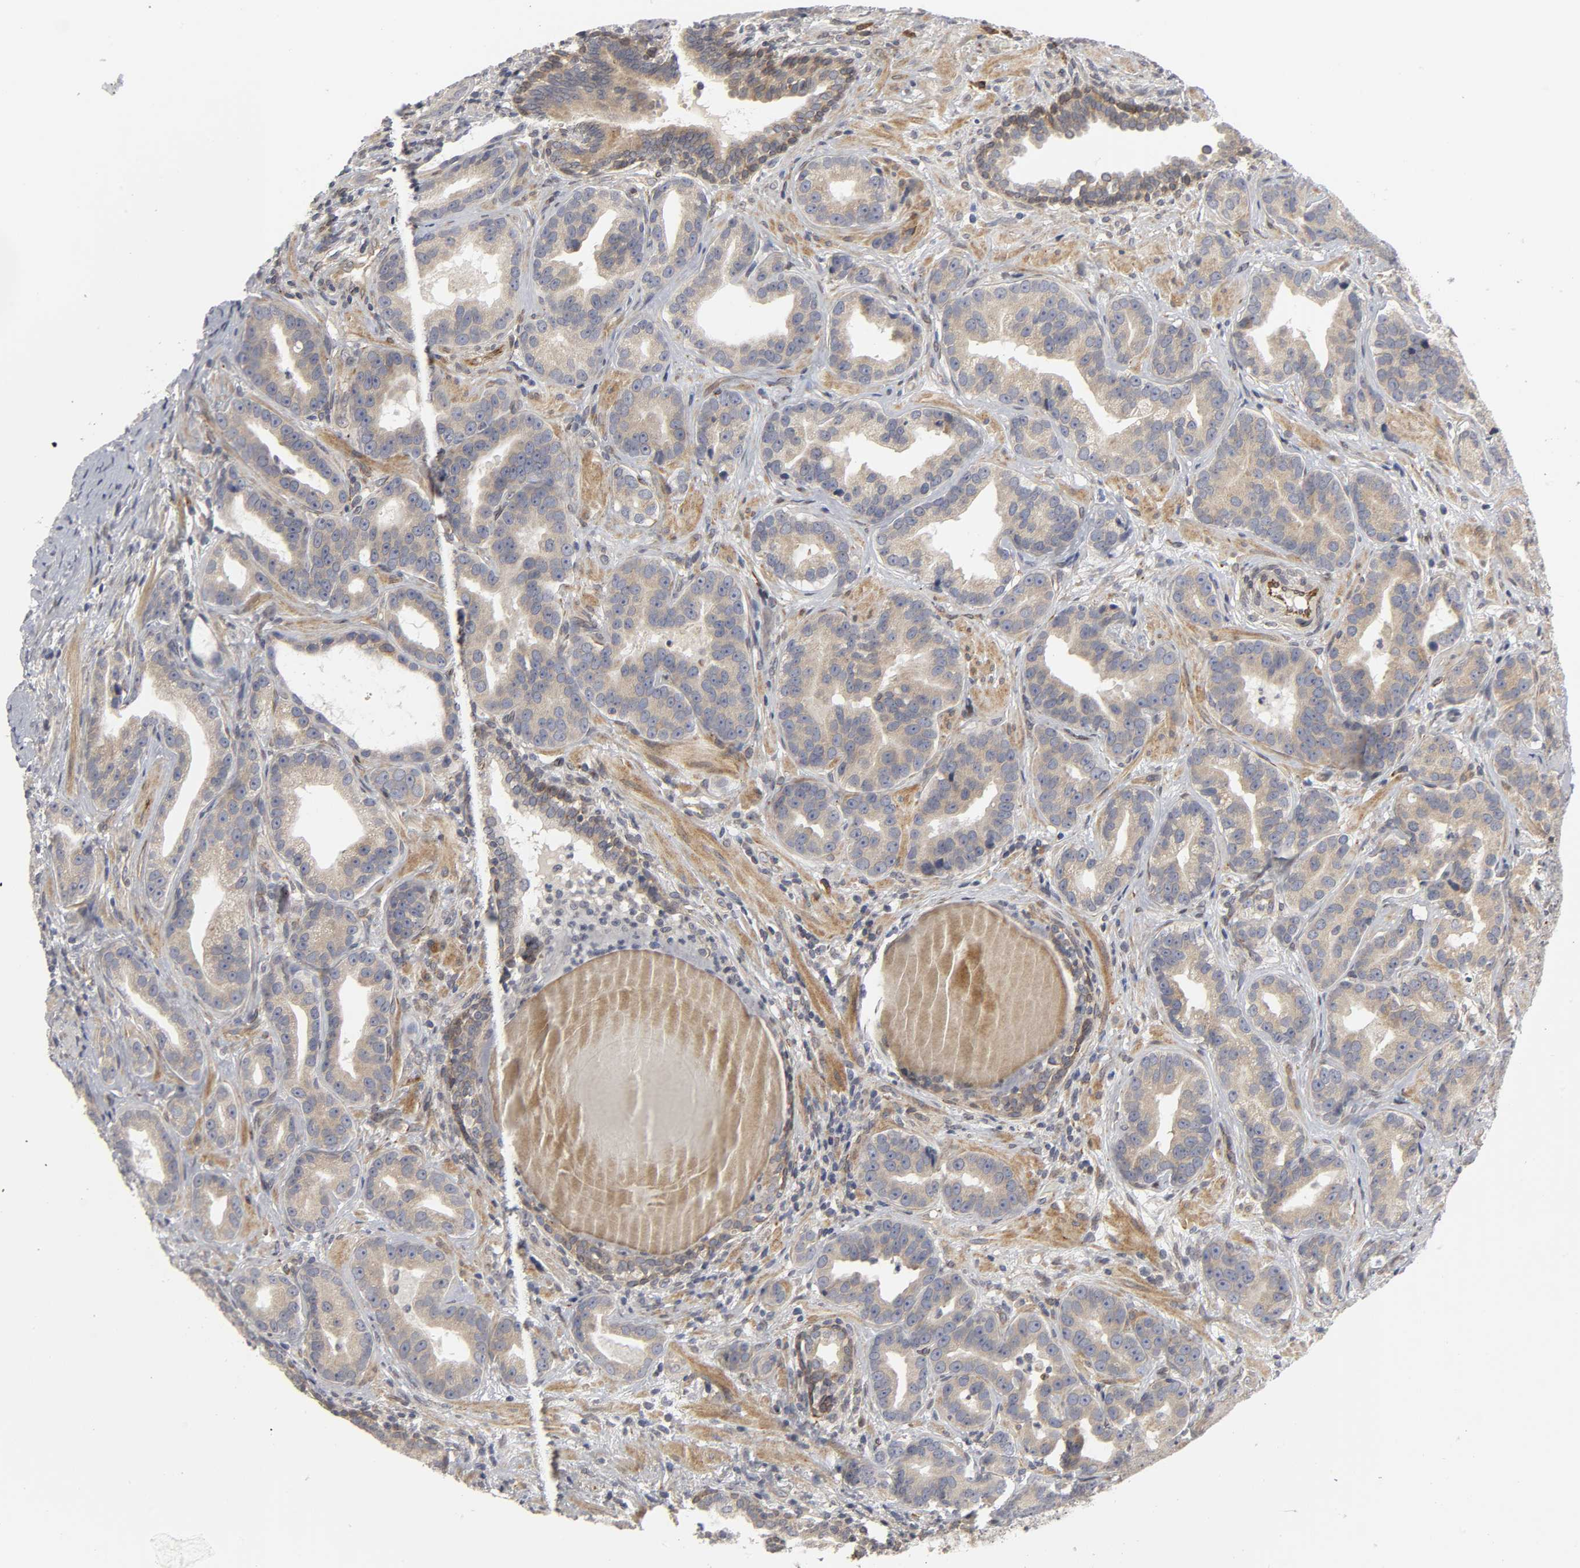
{"staining": {"intensity": "weak", "quantity": "25%-75%", "location": "cytoplasmic/membranous"}, "tissue": "prostate cancer", "cell_type": "Tumor cells", "image_type": "cancer", "snomed": [{"axis": "morphology", "description": "Adenocarcinoma, Low grade"}, {"axis": "topography", "description": "Prostate"}], "caption": "This histopathology image reveals IHC staining of prostate cancer (adenocarcinoma (low-grade)), with low weak cytoplasmic/membranous positivity in approximately 25%-75% of tumor cells.", "gene": "ASB6", "patient": {"sex": "male", "age": 59}}